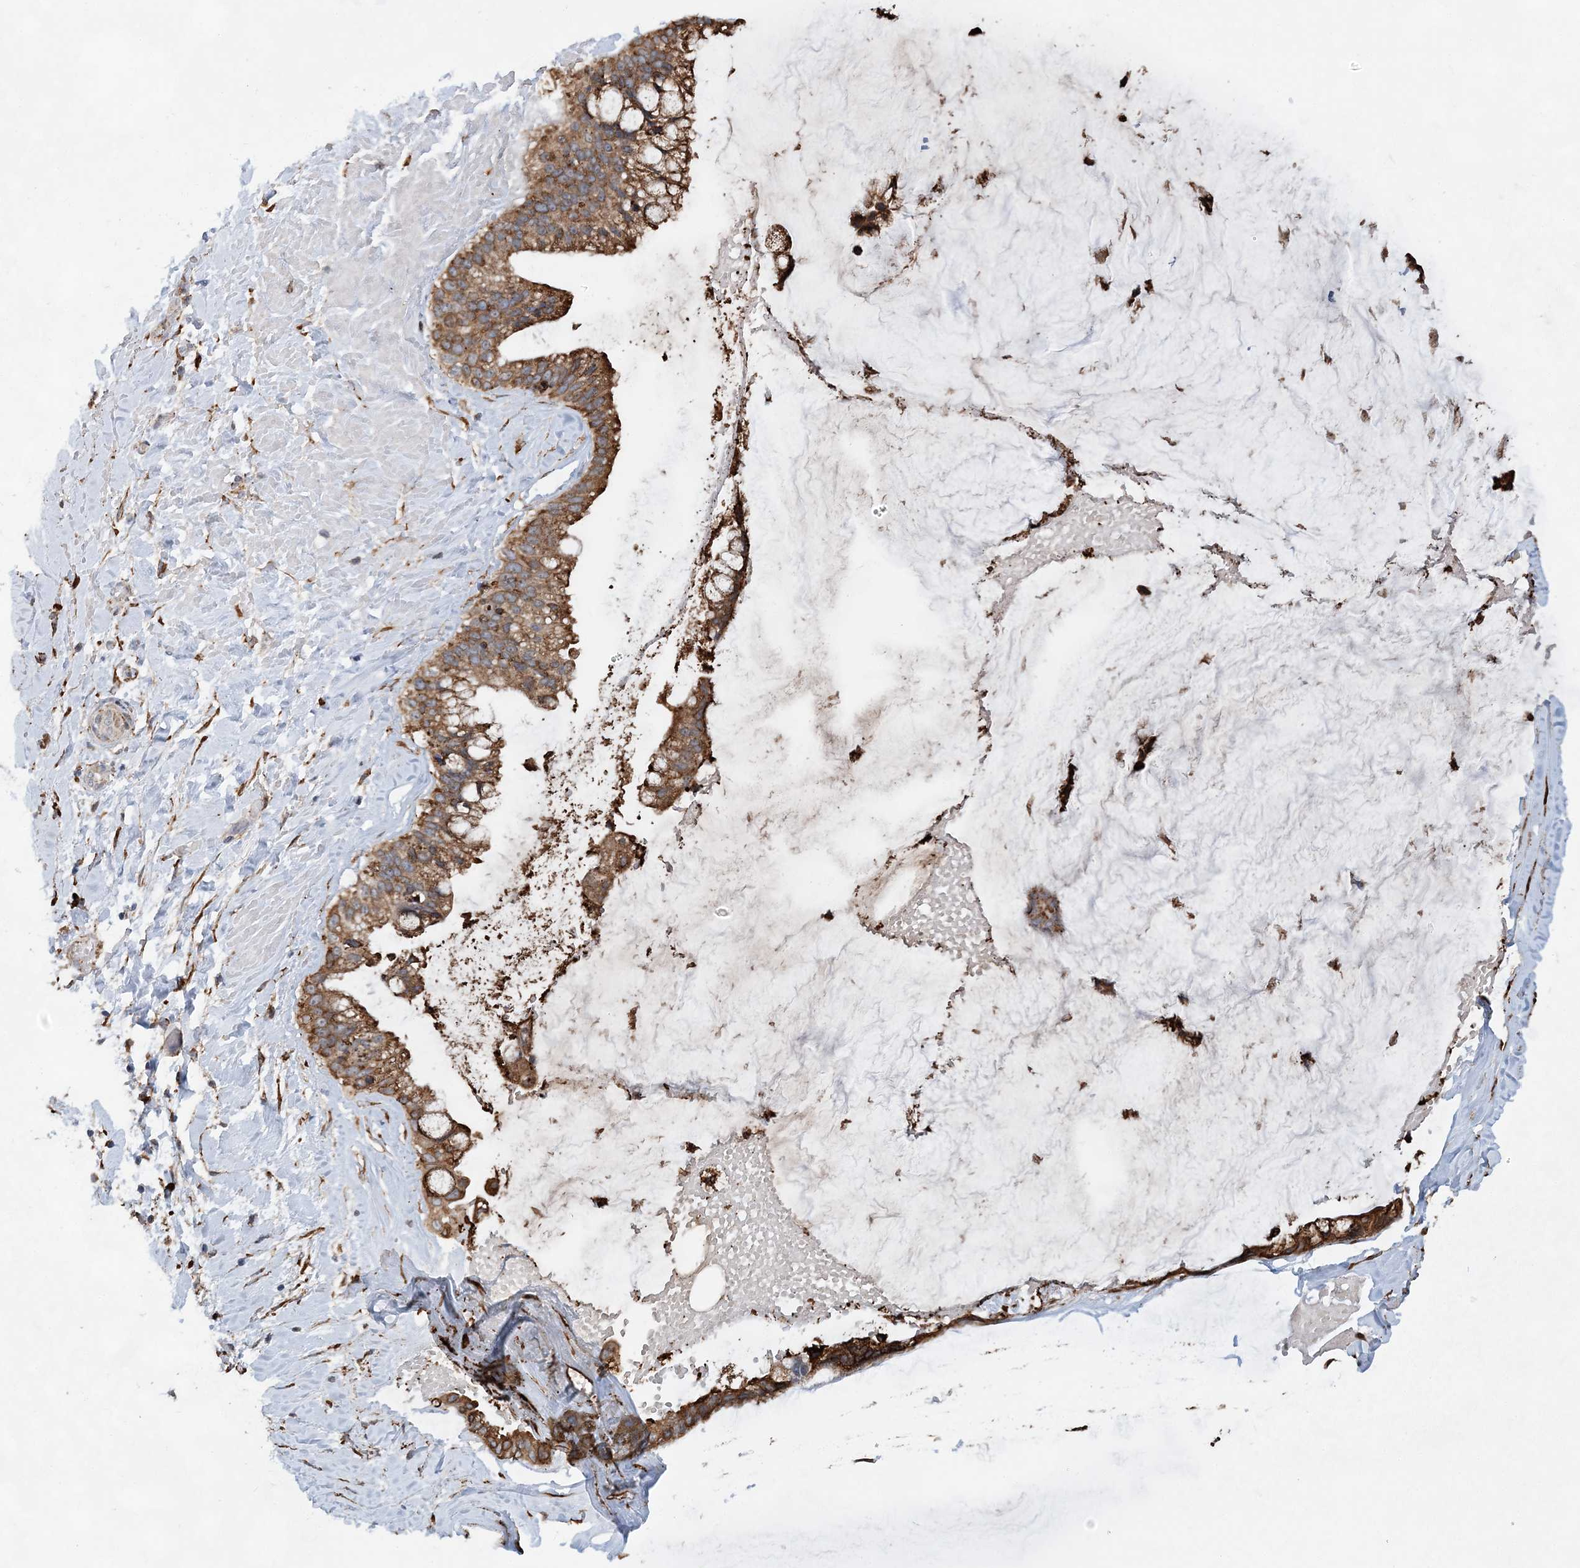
{"staining": {"intensity": "moderate", "quantity": ">75%", "location": "cytoplasmic/membranous"}, "tissue": "ovarian cancer", "cell_type": "Tumor cells", "image_type": "cancer", "snomed": [{"axis": "morphology", "description": "Cystadenocarcinoma, mucinous, NOS"}, {"axis": "topography", "description": "Ovary"}], "caption": "Immunohistochemistry (IHC) photomicrograph of neoplastic tissue: ovarian cancer stained using immunohistochemistry displays medium levels of moderate protein expression localized specifically in the cytoplasmic/membranous of tumor cells, appearing as a cytoplasmic/membranous brown color.", "gene": "WDR12", "patient": {"sex": "female", "age": 39}}